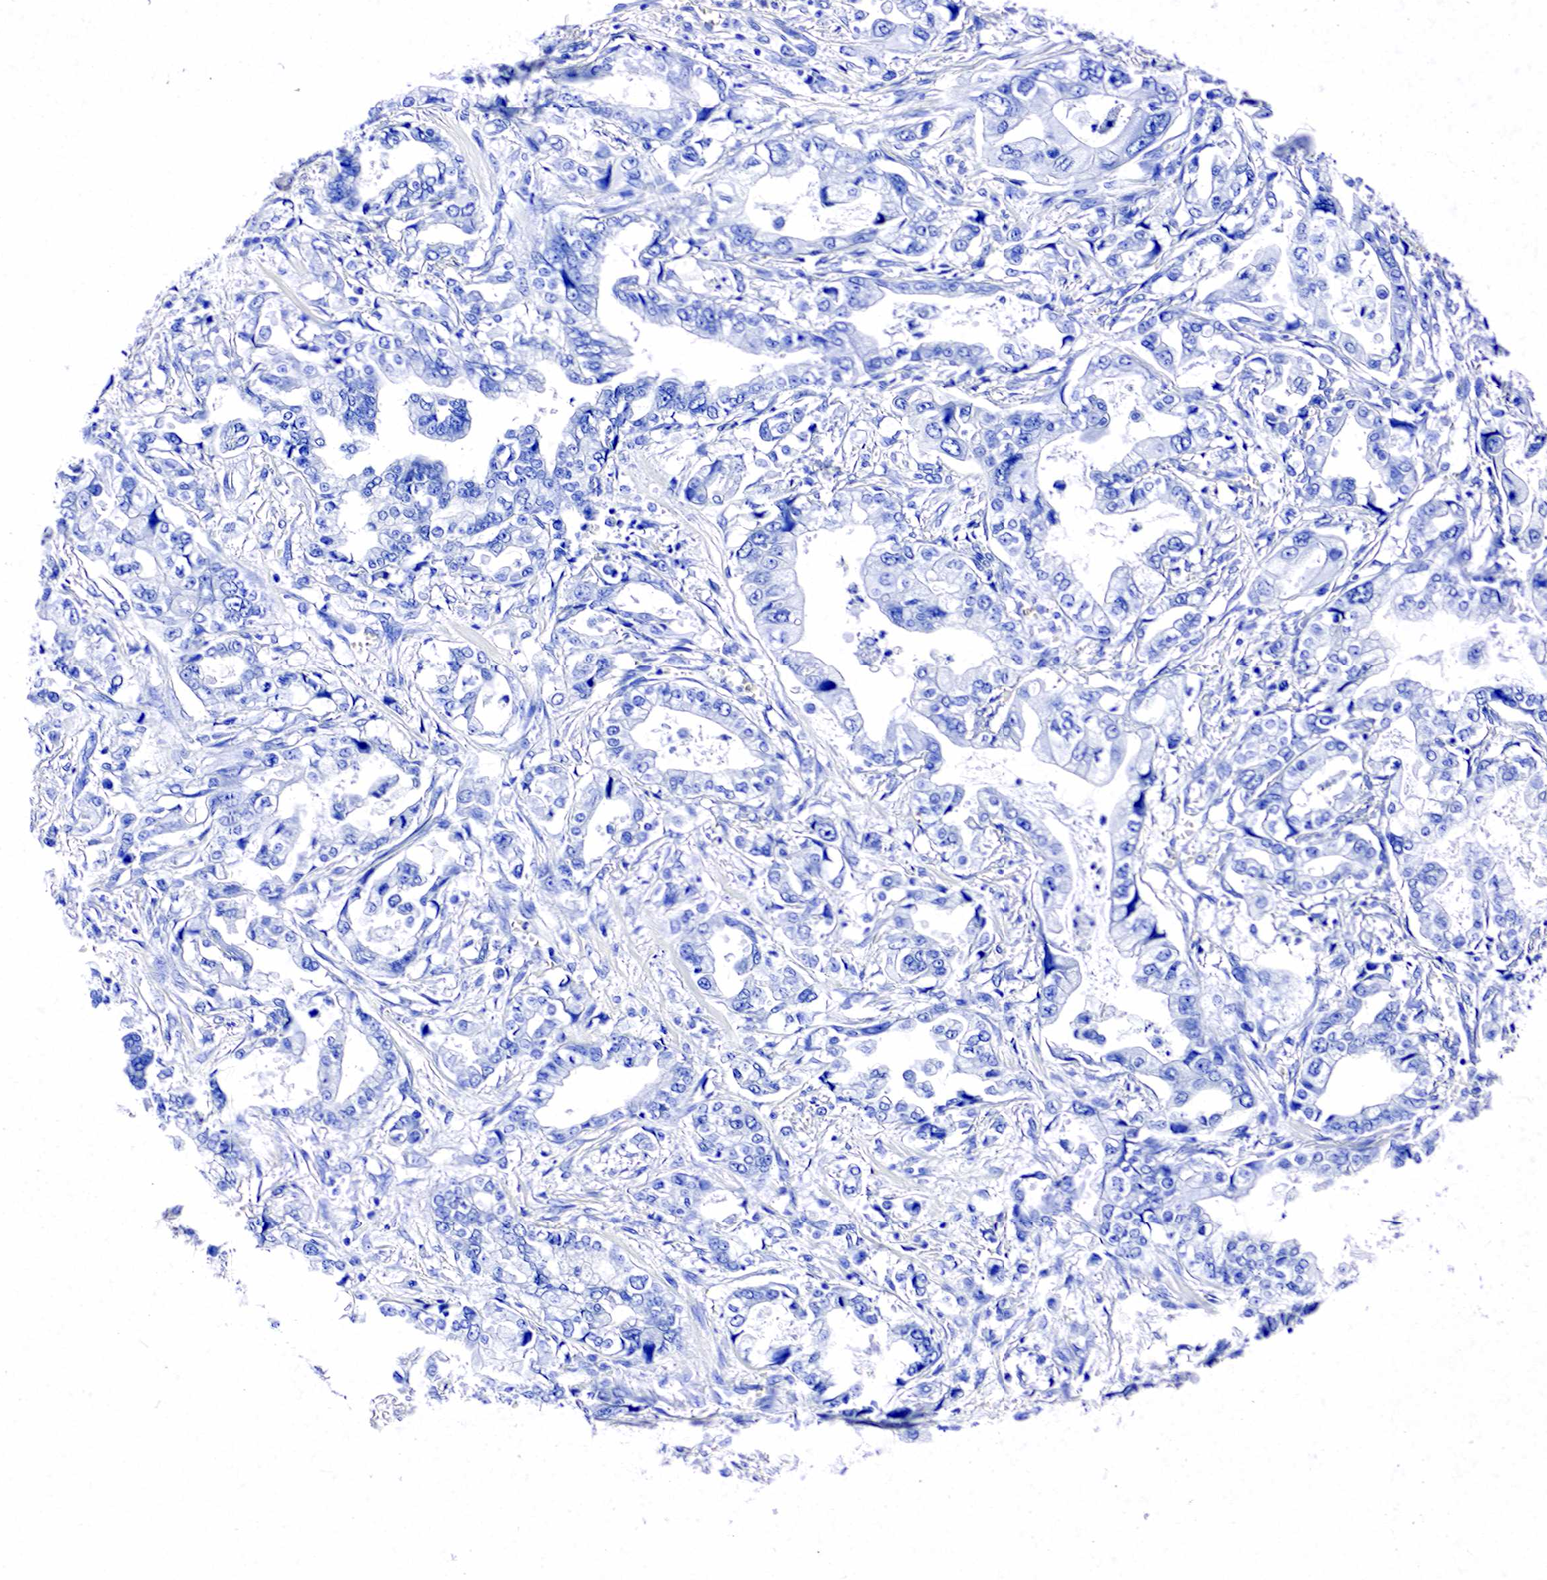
{"staining": {"intensity": "negative", "quantity": "none", "location": "none"}, "tissue": "stomach cancer", "cell_type": "Tumor cells", "image_type": "cancer", "snomed": [{"axis": "morphology", "description": "Adenocarcinoma, NOS"}, {"axis": "topography", "description": "Pancreas"}, {"axis": "topography", "description": "Stomach, upper"}], "caption": "DAB (3,3'-diaminobenzidine) immunohistochemical staining of human stomach cancer (adenocarcinoma) demonstrates no significant positivity in tumor cells.", "gene": "ACP3", "patient": {"sex": "male", "age": 77}}